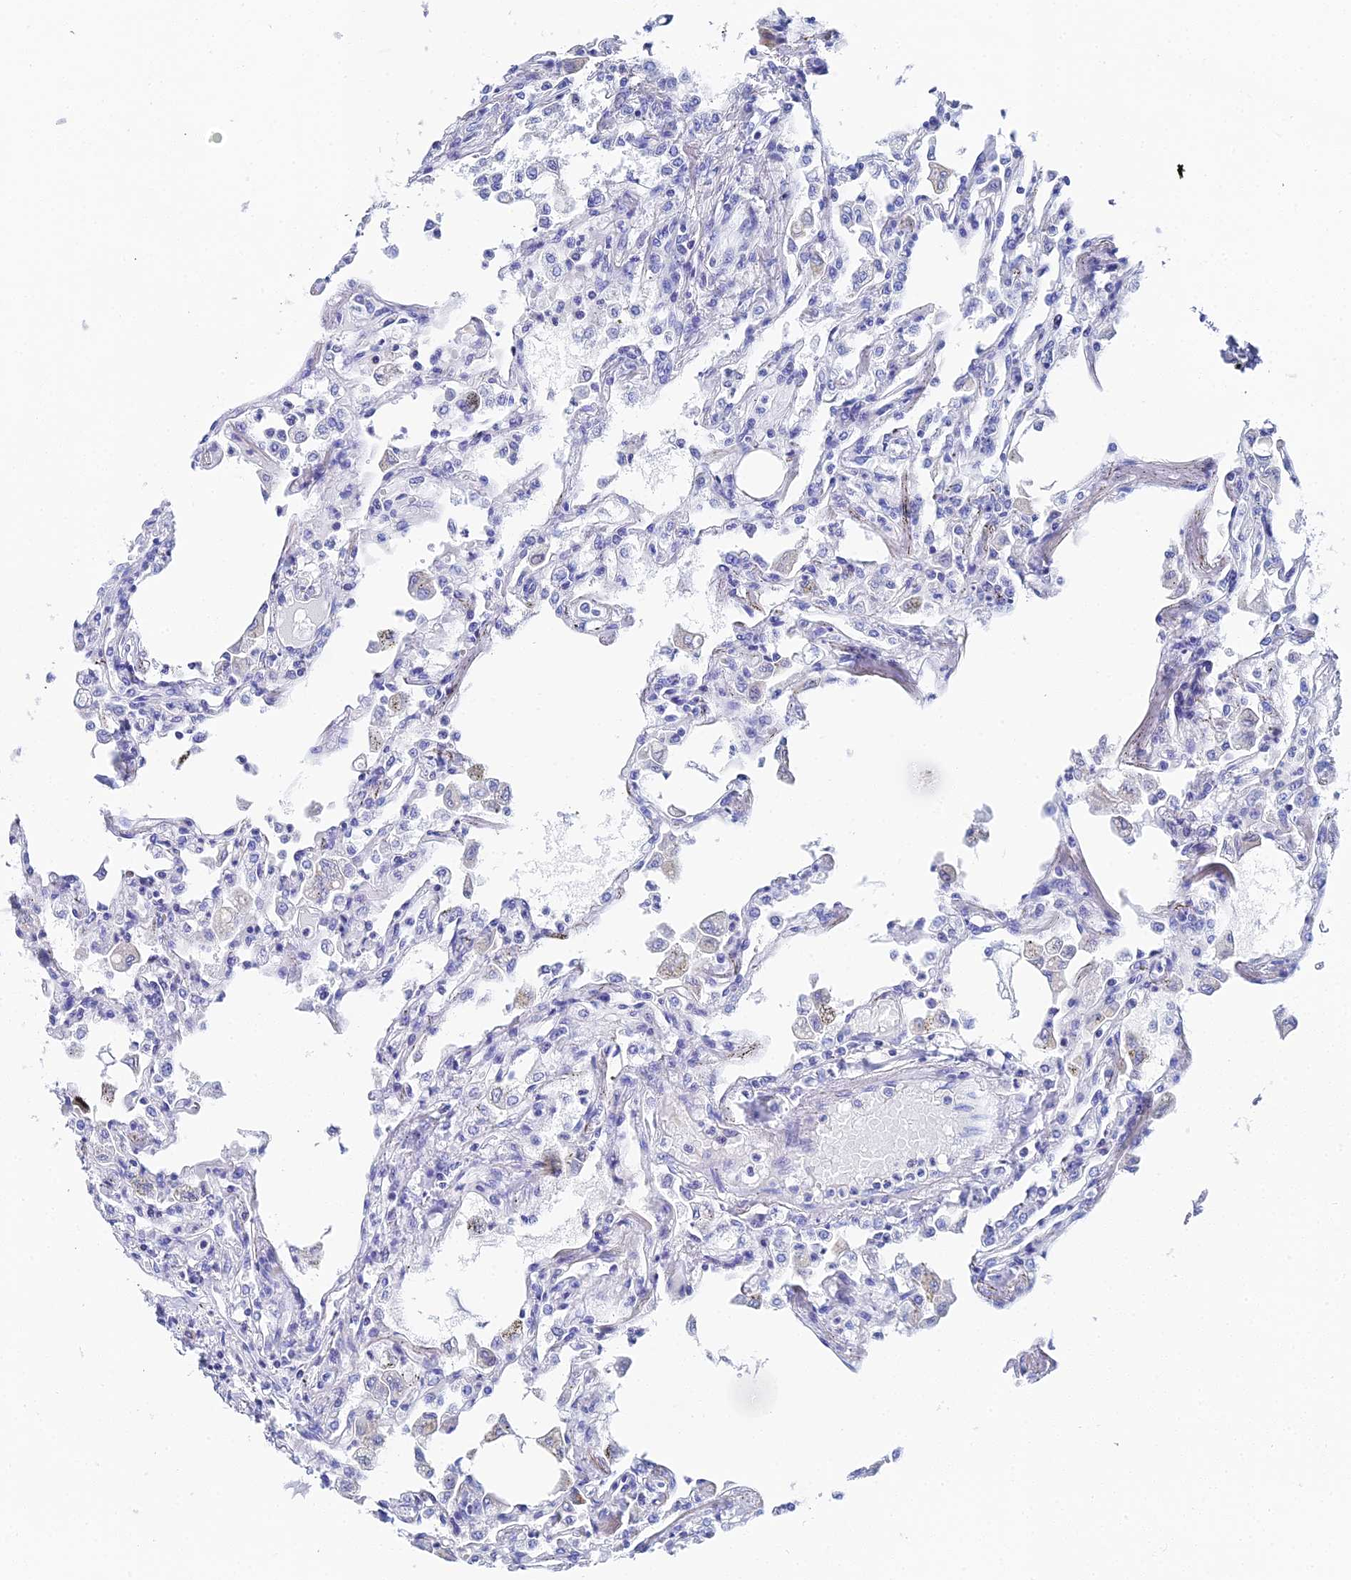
{"staining": {"intensity": "negative", "quantity": "none", "location": "none"}, "tissue": "lung", "cell_type": "Alveolar cells", "image_type": "normal", "snomed": [{"axis": "morphology", "description": "Normal tissue, NOS"}, {"axis": "topography", "description": "Bronchus"}, {"axis": "topography", "description": "Lung"}], "caption": "Immunohistochemistry of unremarkable lung exhibits no positivity in alveolar cells. (Stains: DAB (3,3'-diaminobenzidine) immunohistochemistry (IHC) with hematoxylin counter stain, Microscopy: brightfield microscopy at high magnification).", "gene": "OCM2", "patient": {"sex": "female", "age": 49}}